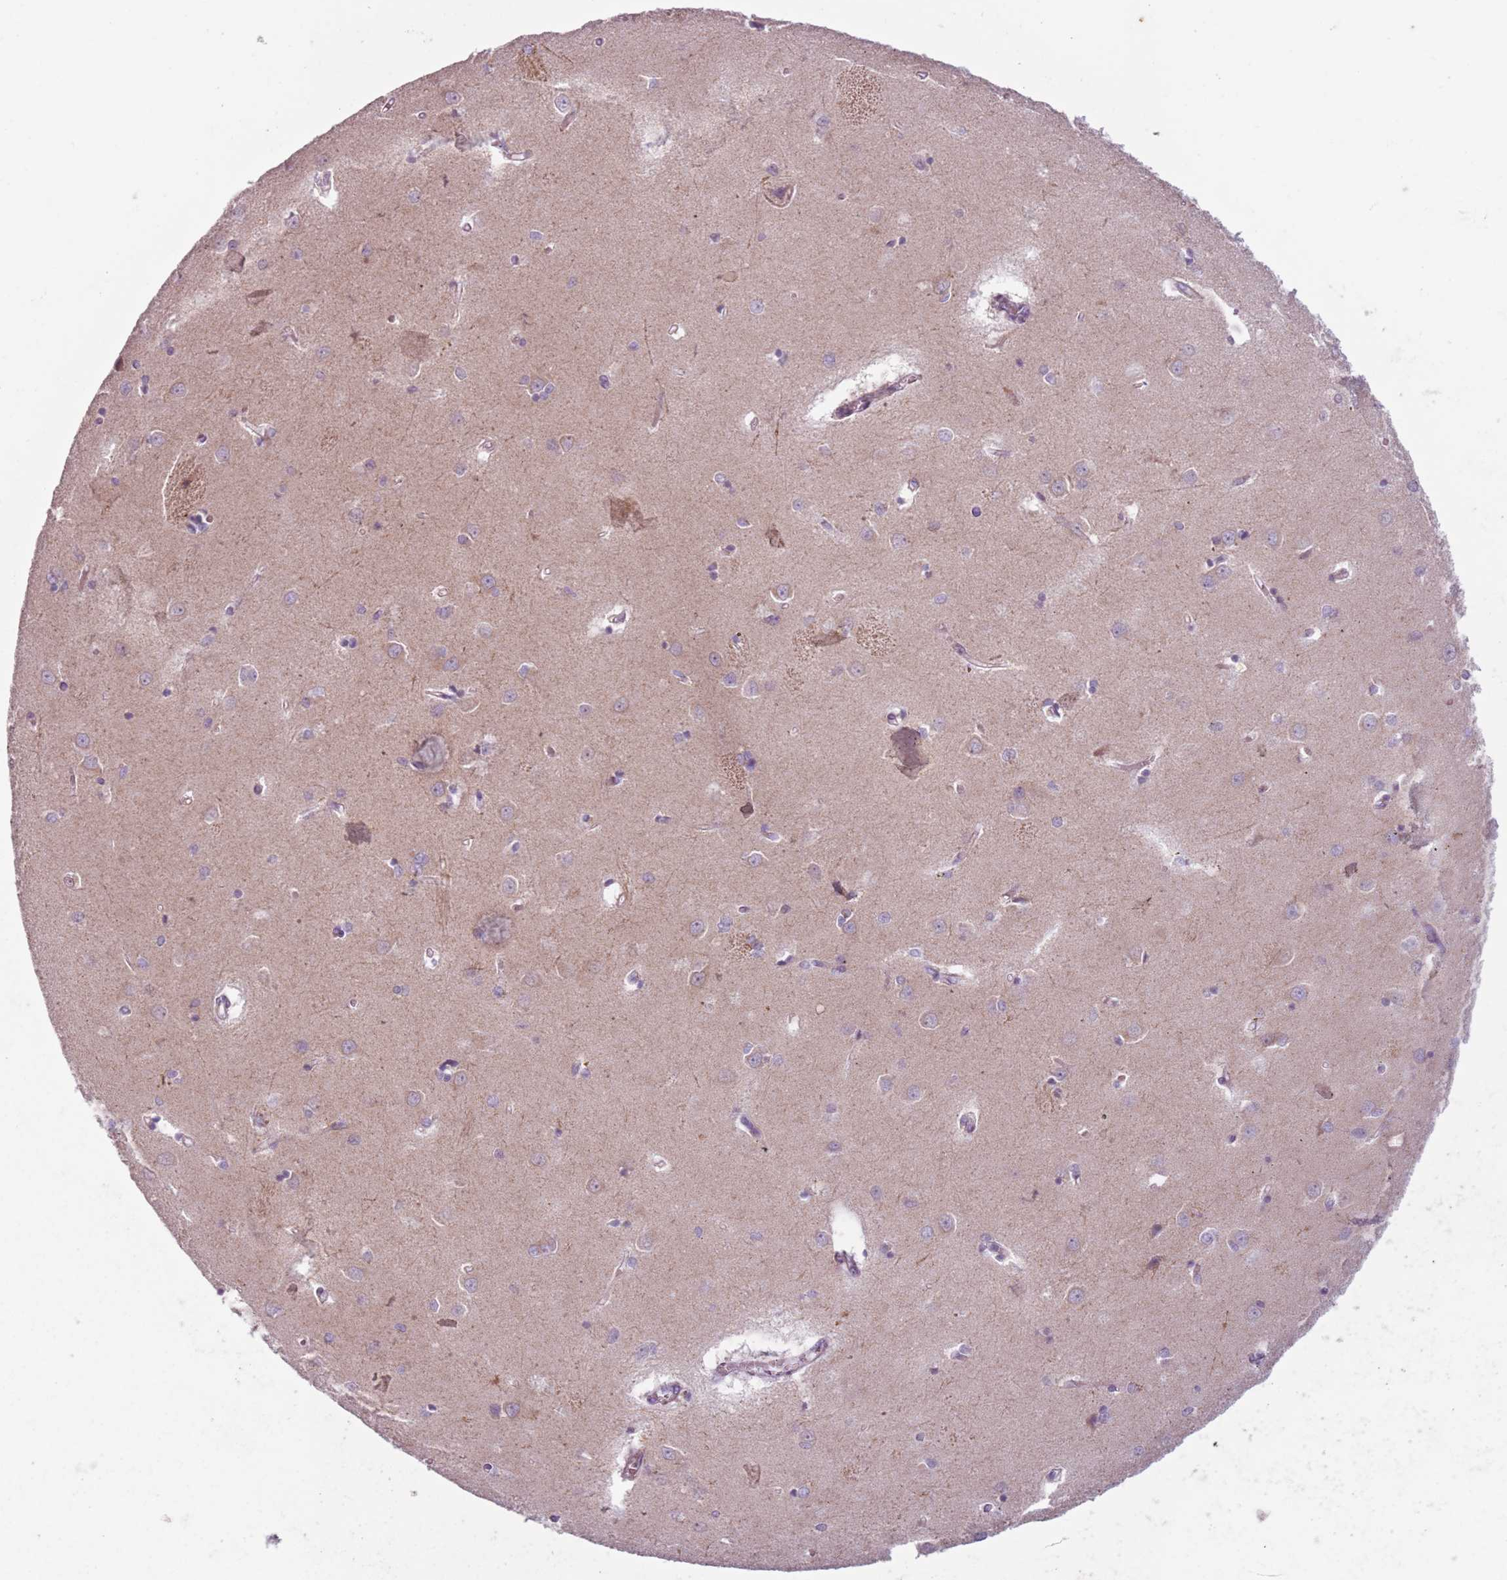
{"staining": {"intensity": "weak", "quantity": "<25%", "location": "cytoplasmic/membranous"}, "tissue": "caudate", "cell_type": "Glial cells", "image_type": "normal", "snomed": [{"axis": "morphology", "description": "Normal tissue, NOS"}, {"axis": "topography", "description": "Lateral ventricle wall"}], "caption": "Protein analysis of unremarkable caudate shows no significant positivity in glial cells.", "gene": "MEGF8", "patient": {"sex": "male", "age": 37}}